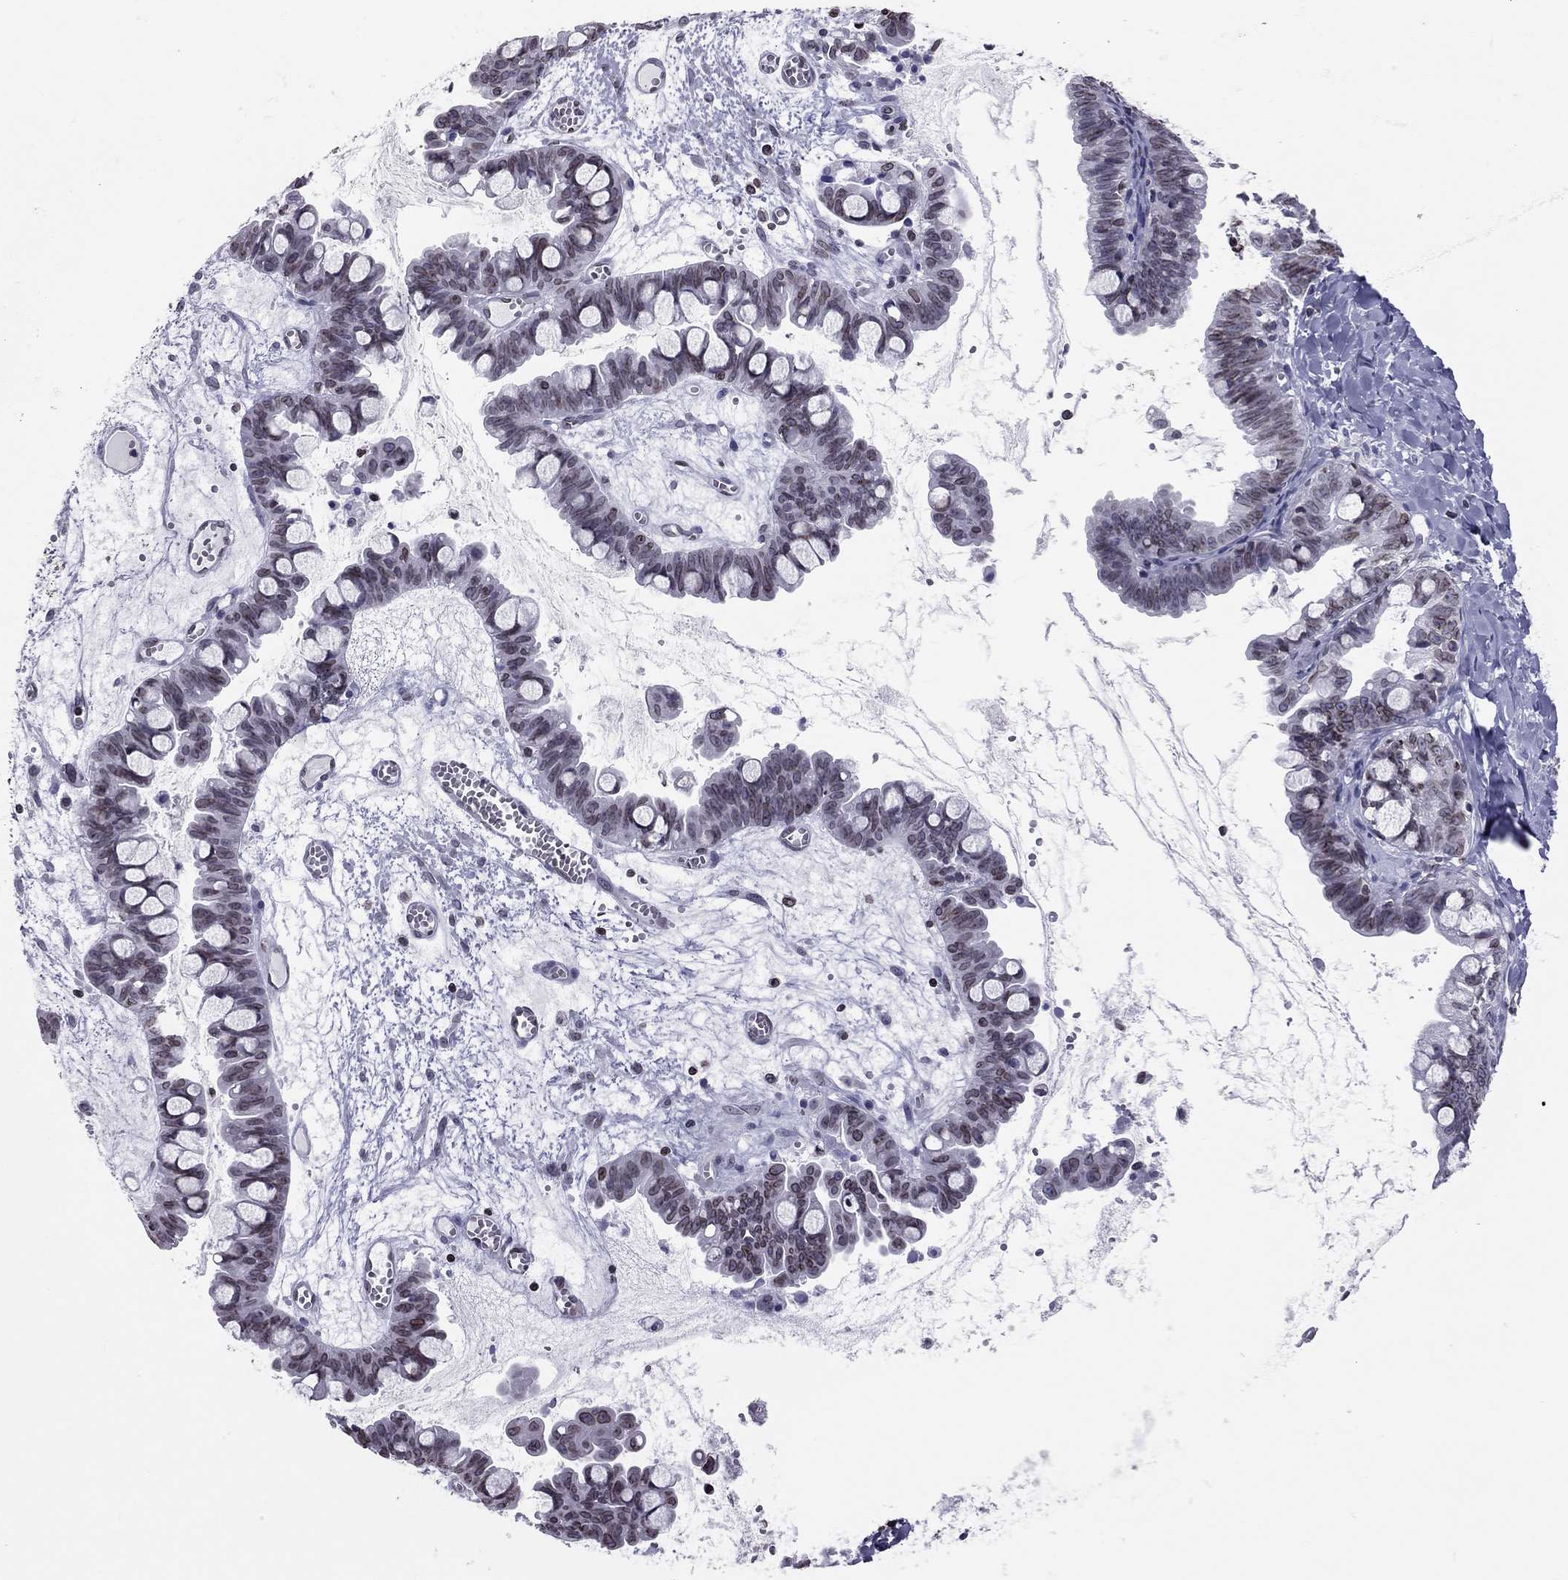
{"staining": {"intensity": "weak", "quantity": "<25%", "location": "cytoplasmic/membranous,nuclear"}, "tissue": "ovarian cancer", "cell_type": "Tumor cells", "image_type": "cancer", "snomed": [{"axis": "morphology", "description": "Cystadenocarcinoma, mucinous, NOS"}, {"axis": "topography", "description": "Ovary"}], "caption": "Tumor cells are negative for protein expression in human mucinous cystadenocarcinoma (ovarian). Nuclei are stained in blue.", "gene": "ESPL1", "patient": {"sex": "female", "age": 63}}